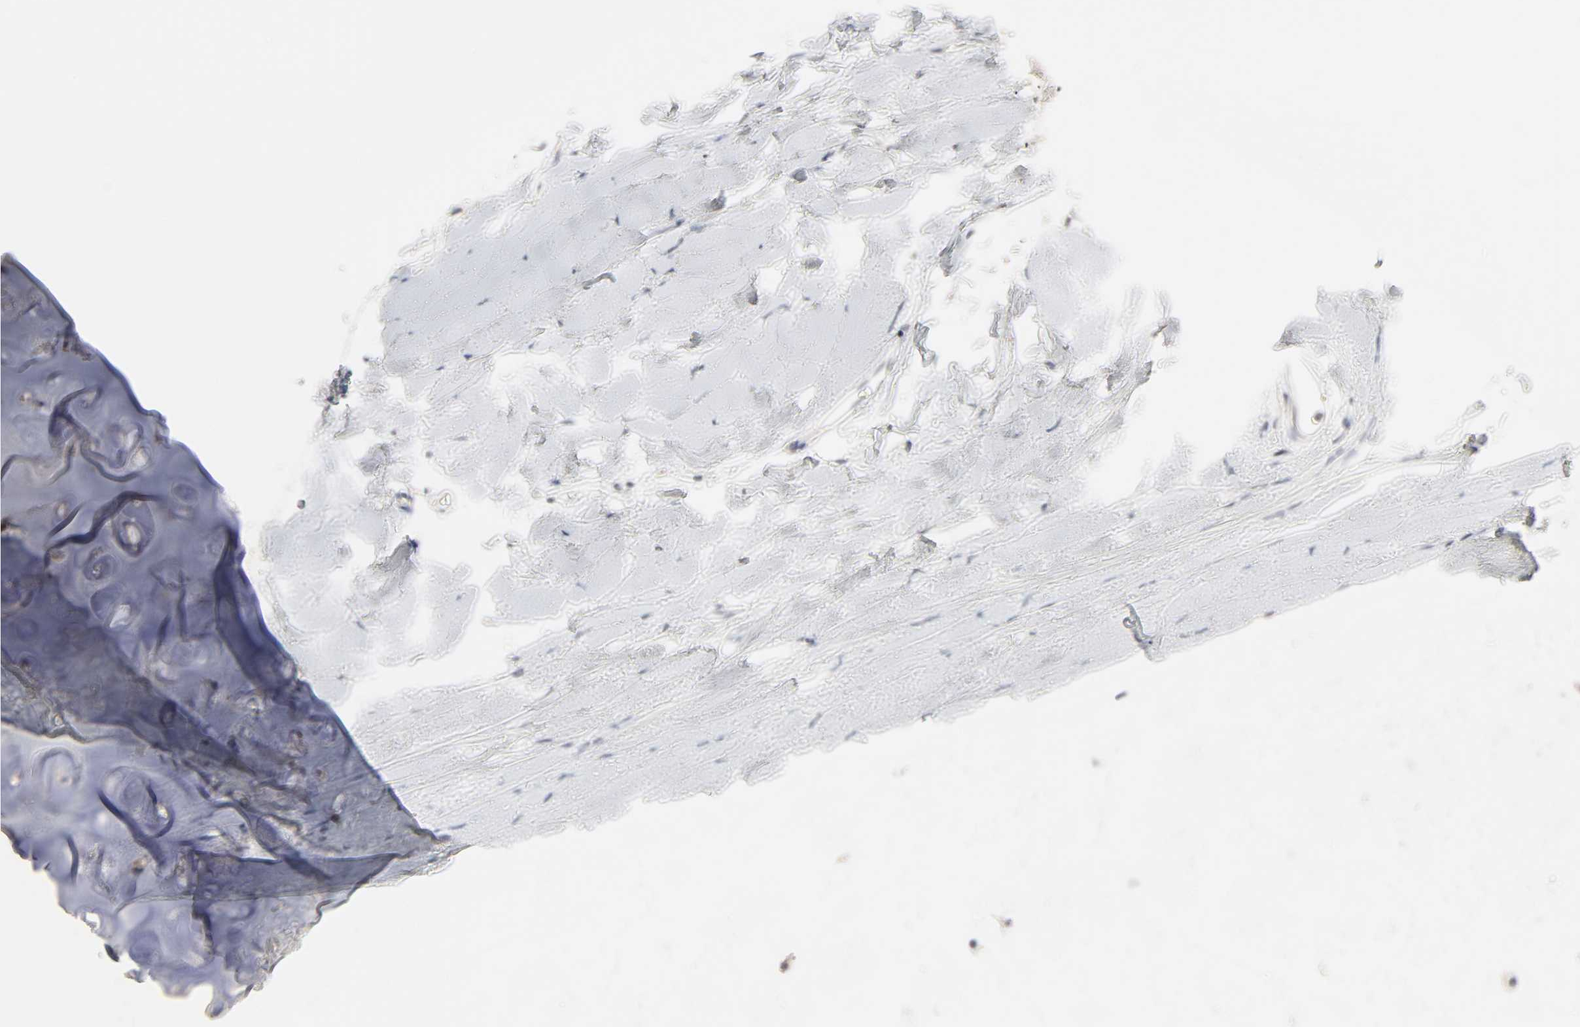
{"staining": {"intensity": "weak", "quantity": "25%-75%", "location": "cytoplasmic/membranous"}, "tissue": "adipose tissue", "cell_type": "Adipocytes", "image_type": "normal", "snomed": [{"axis": "morphology", "description": "Normal tissue, NOS"}, {"axis": "topography", "description": "Cartilage tissue"}, {"axis": "topography", "description": "Bronchus"}], "caption": "Immunohistochemistry of benign human adipose tissue demonstrates low levels of weak cytoplasmic/membranous expression in about 25%-75% of adipocytes.", "gene": "CLEC4E", "patient": {"sex": "female", "age": 73}}